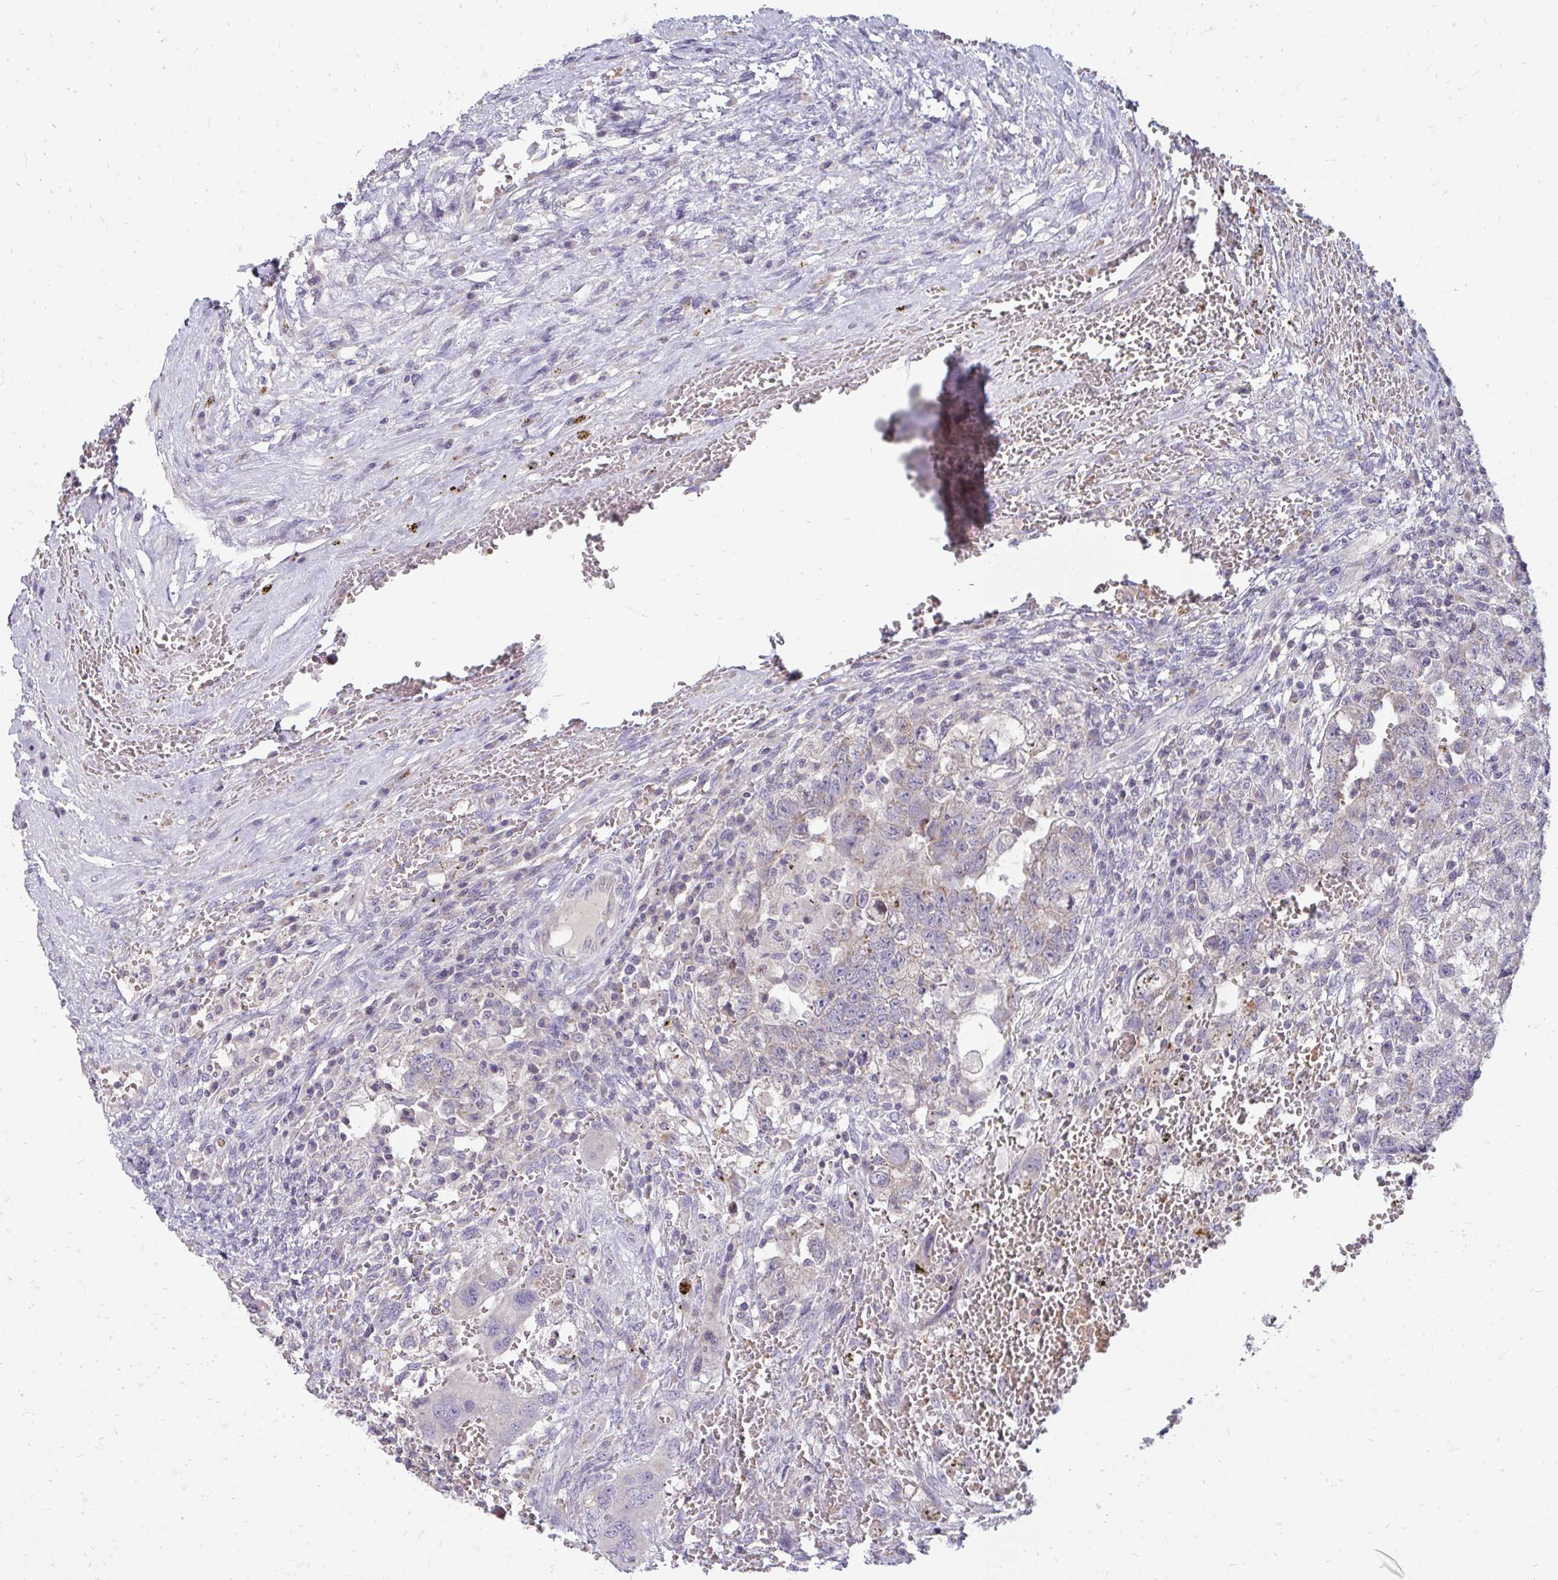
{"staining": {"intensity": "weak", "quantity": "25%-75%", "location": "cytoplasmic/membranous"}, "tissue": "testis cancer", "cell_type": "Tumor cells", "image_type": "cancer", "snomed": [{"axis": "morphology", "description": "Carcinoma, Embryonal, NOS"}, {"axis": "topography", "description": "Testis"}], "caption": "IHC staining of testis cancer, which displays low levels of weak cytoplasmic/membranous positivity in approximately 25%-75% of tumor cells indicating weak cytoplasmic/membranous protein expression. The staining was performed using DAB (3,3'-diaminobenzidine) (brown) for protein detection and nuclei were counterstained in hematoxylin (blue).", "gene": "RAB33A", "patient": {"sex": "male", "age": 26}}